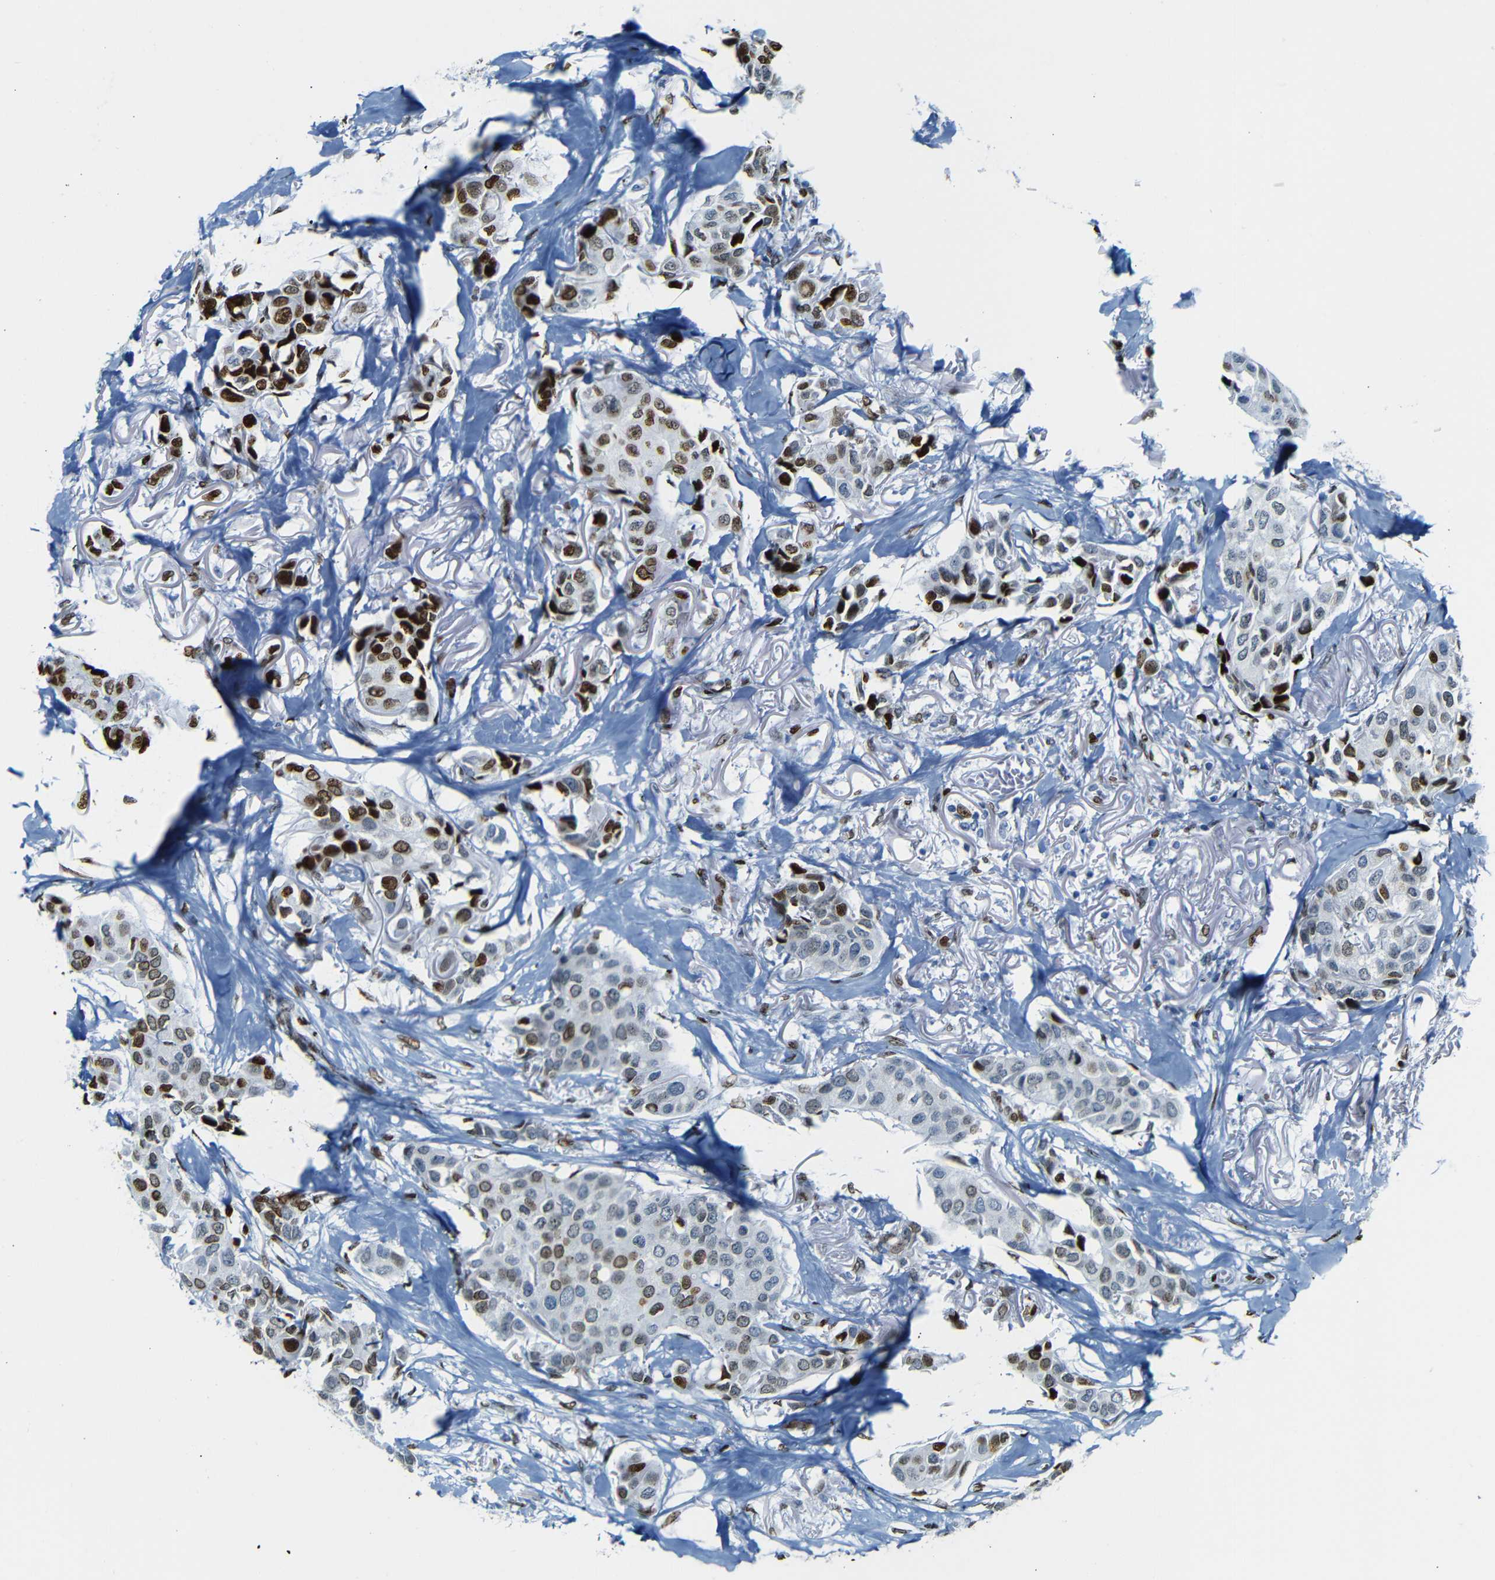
{"staining": {"intensity": "strong", "quantity": ">75%", "location": "nuclear"}, "tissue": "breast cancer", "cell_type": "Tumor cells", "image_type": "cancer", "snomed": [{"axis": "morphology", "description": "Duct carcinoma"}, {"axis": "topography", "description": "Breast"}], "caption": "This micrograph shows breast intraductal carcinoma stained with immunohistochemistry to label a protein in brown. The nuclear of tumor cells show strong positivity for the protein. Nuclei are counter-stained blue.", "gene": "NPIPB15", "patient": {"sex": "female", "age": 80}}